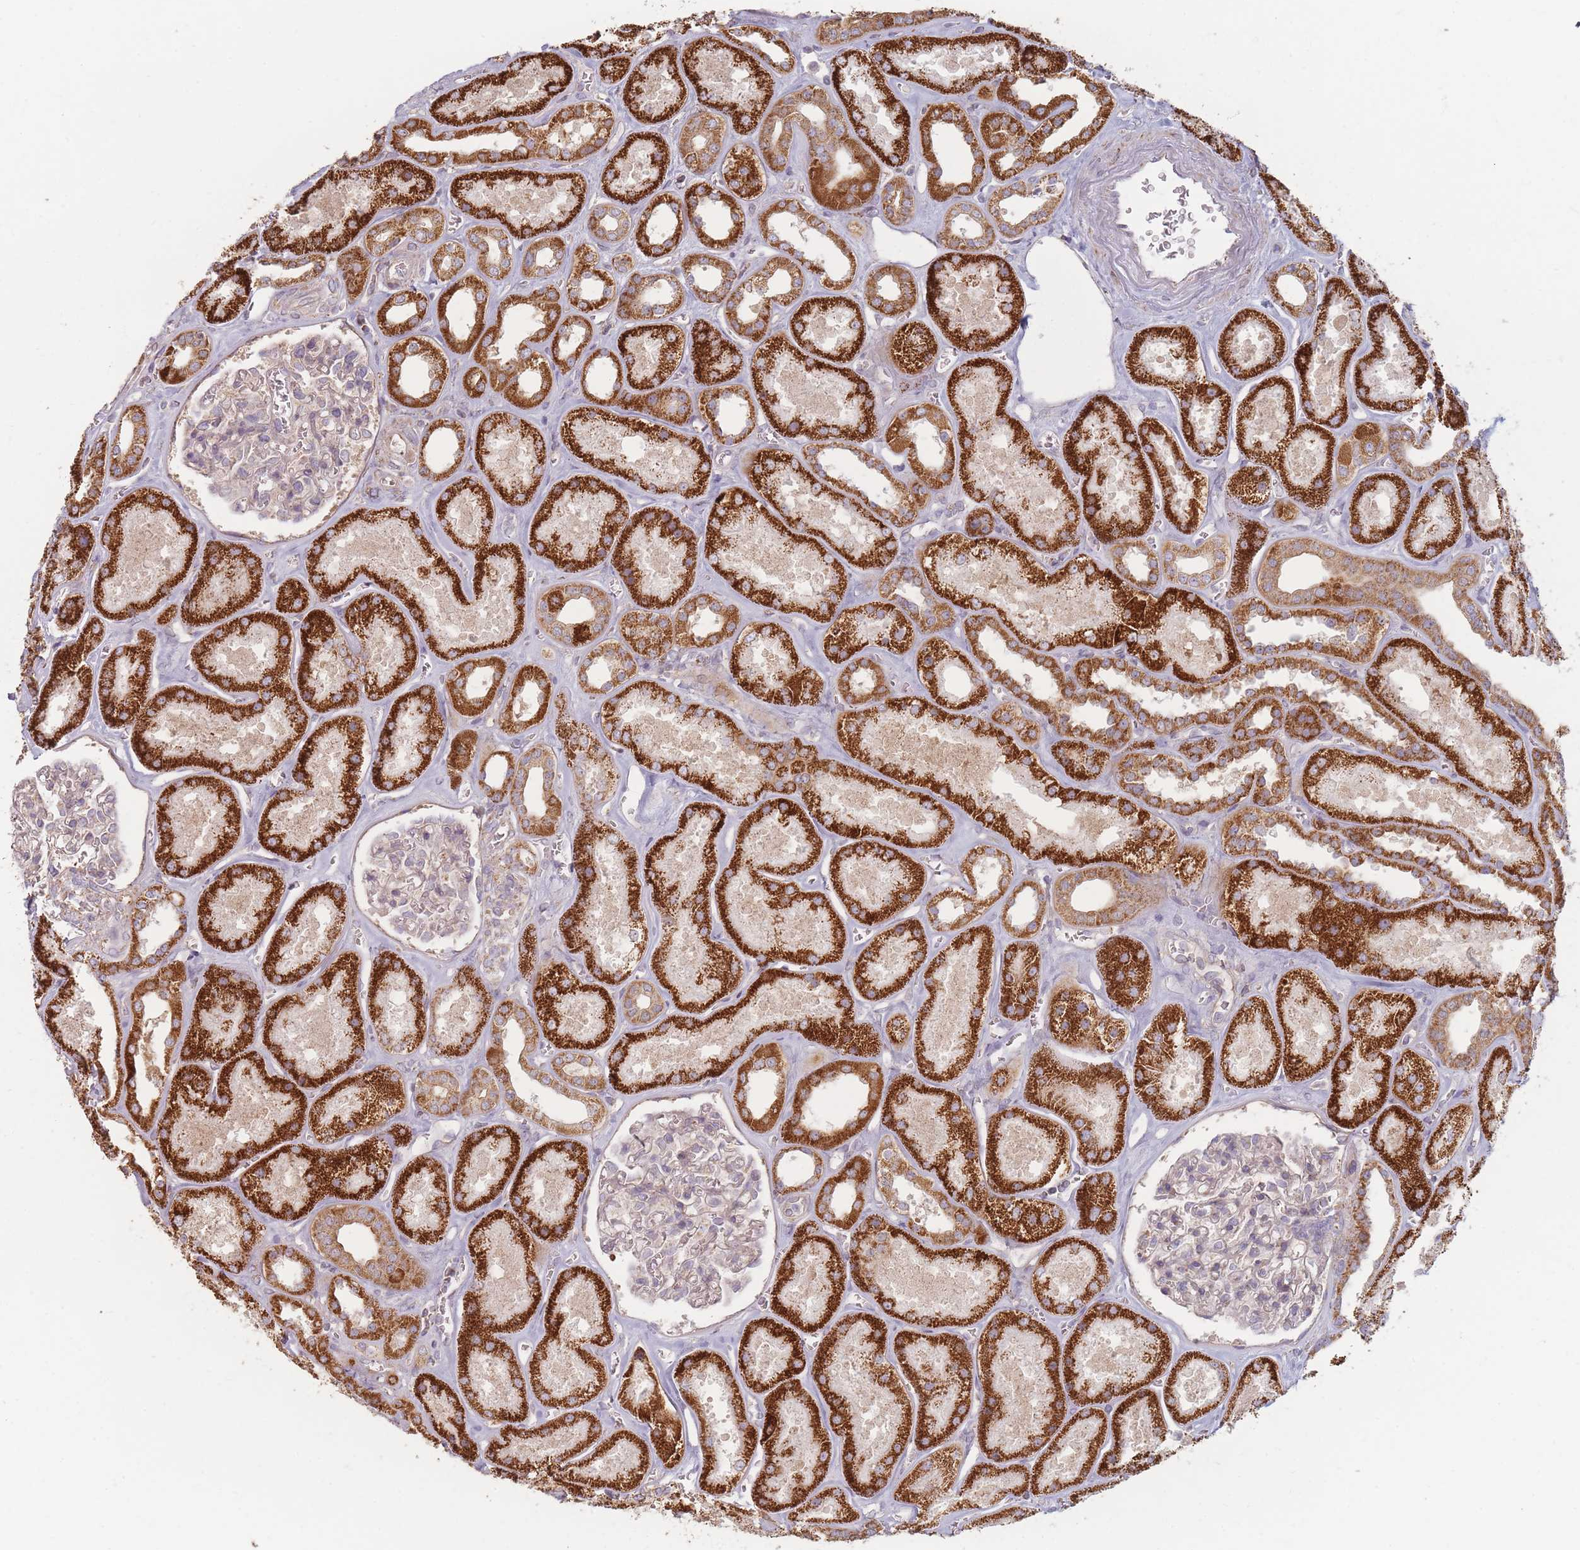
{"staining": {"intensity": "weak", "quantity": "<25%", "location": "cytoplasmic/membranous"}, "tissue": "kidney", "cell_type": "Cells in glomeruli", "image_type": "normal", "snomed": [{"axis": "morphology", "description": "Normal tissue, NOS"}, {"axis": "morphology", "description": "Adenocarcinoma, NOS"}, {"axis": "topography", "description": "Kidney"}], "caption": "DAB immunohistochemical staining of unremarkable kidney displays no significant positivity in cells in glomeruli. (DAB (3,3'-diaminobenzidine) IHC, high magnification).", "gene": "ESRP2", "patient": {"sex": "female", "age": 68}}